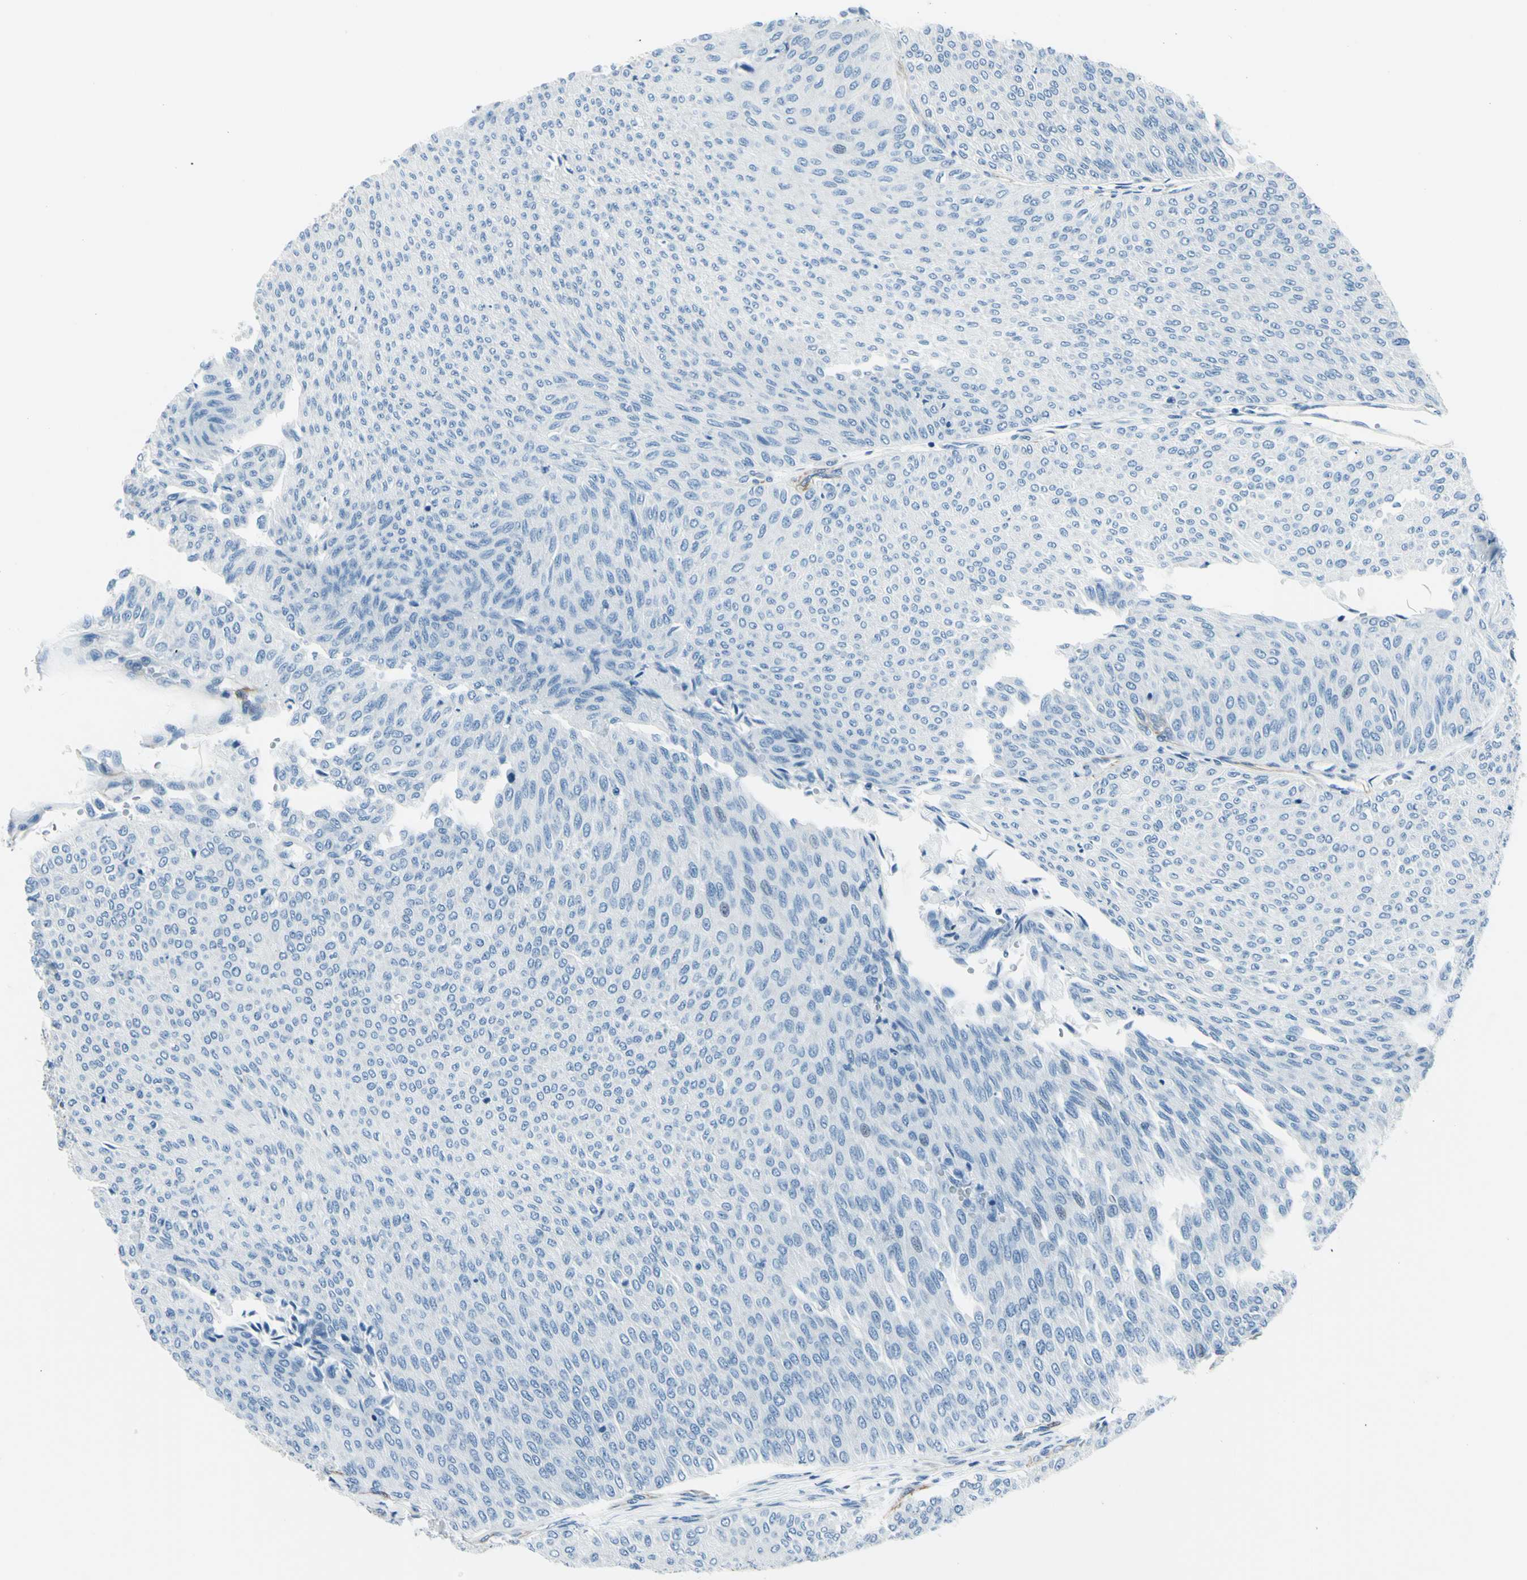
{"staining": {"intensity": "negative", "quantity": "none", "location": "none"}, "tissue": "urothelial cancer", "cell_type": "Tumor cells", "image_type": "cancer", "snomed": [{"axis": "morphology", "description": "Urothelial carcinoma, Low grade"}, {"axis": "topography", "description": "Urinary bladder"}], "caption": "A high-resolution histopathology image shows immunohistochemistry staining of urothelial cancer, which shows no significant expression in tumor cells.", "gene": "PTH2R", "patient": {"sex": "male", "age": 78}}